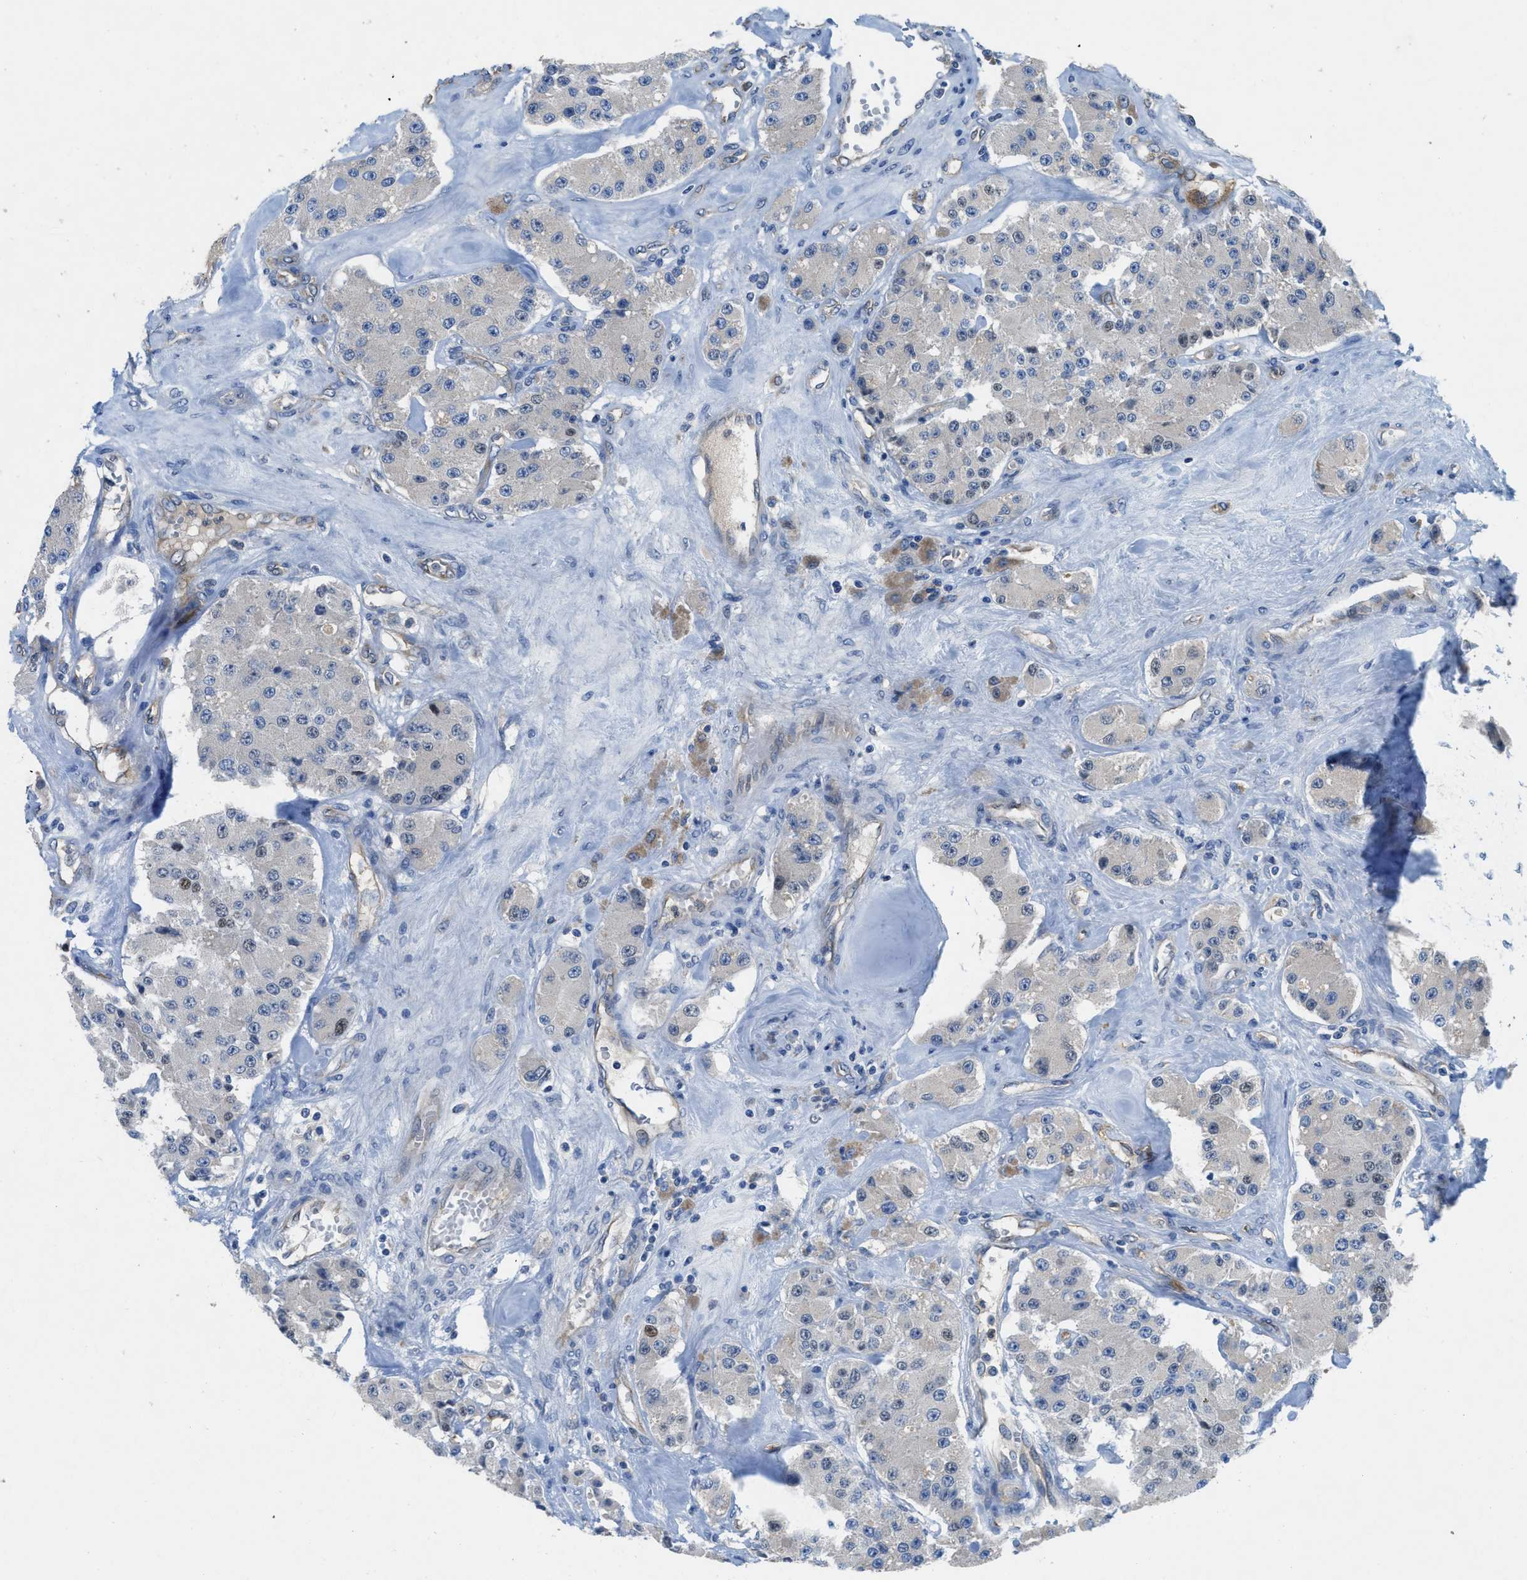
{"staining": {"intensity": "negative", "quantity": "none", "location": "none"}, "tissue": "carcinoid", "cell_type": "Tumor cells", "image_type": "cancer", "snomed": [{"axis": "morphology", "description": "Carcinoid, malignant, NOS"}, {"axis": "topography", "description": "Pancreas"}], "caption": "Carcinoid was stained to show a protein in brown. There is no significant expression in tumor cells.", "gene": "PGR", "patient": {"sex": "male", "age": 41}}